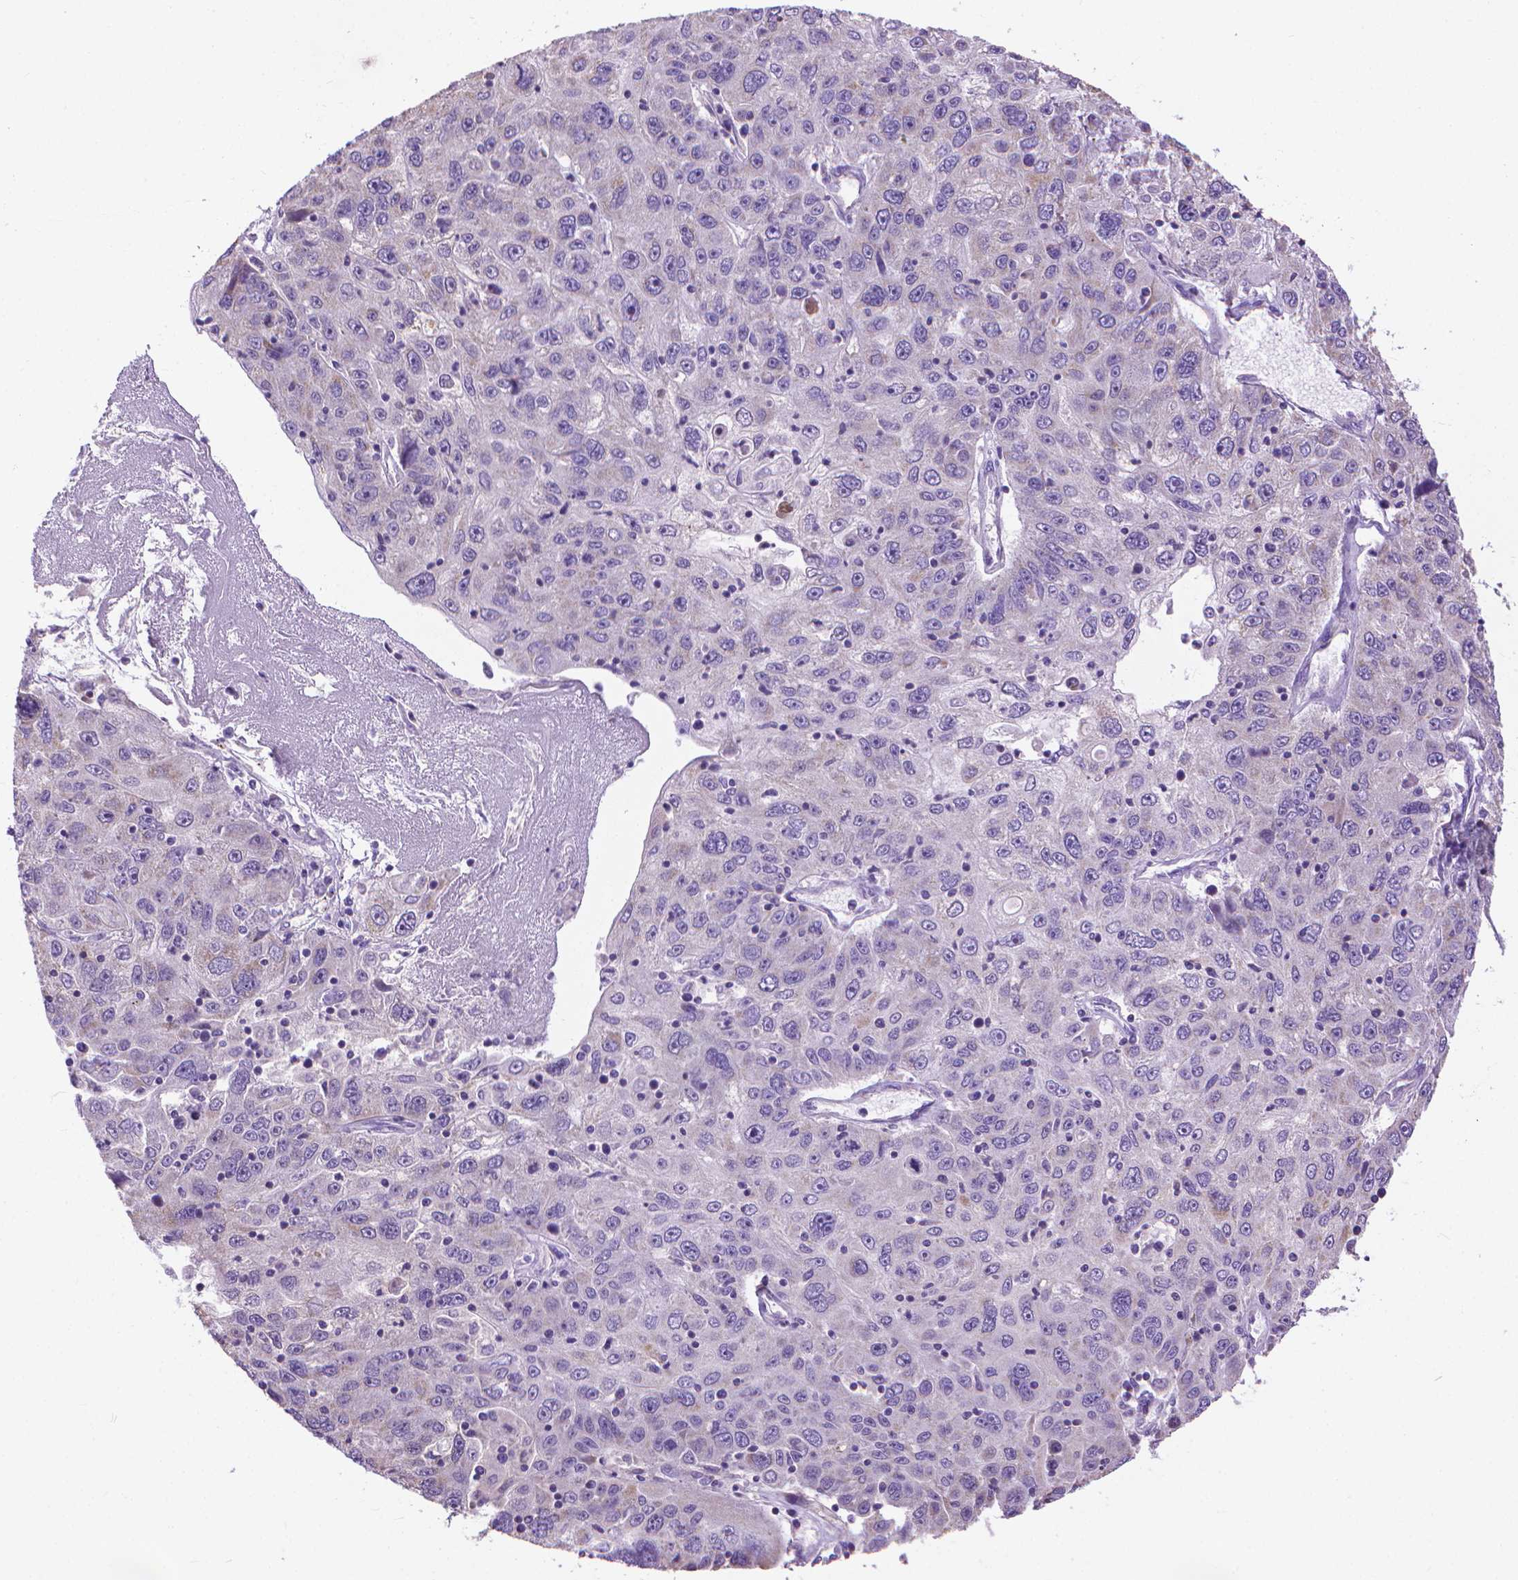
{"staining": {"intensity": "negative", "quantity": "none", "location": "none"}, "tissue": "stomach cancer", "cell_type": "Tumor cells", "image_type": "cancer", "snomed": [{"axis": "morphology", "description": "Adenocarcinoma, NOS"}, {"axis": "topography", "description": "Stomach"}], "caption": "Tumor cells show no significant expression in stomach cancer (adenocarcinoma).", "gene": "SYN1", "patient": {"sex": "male", "age": 56}}